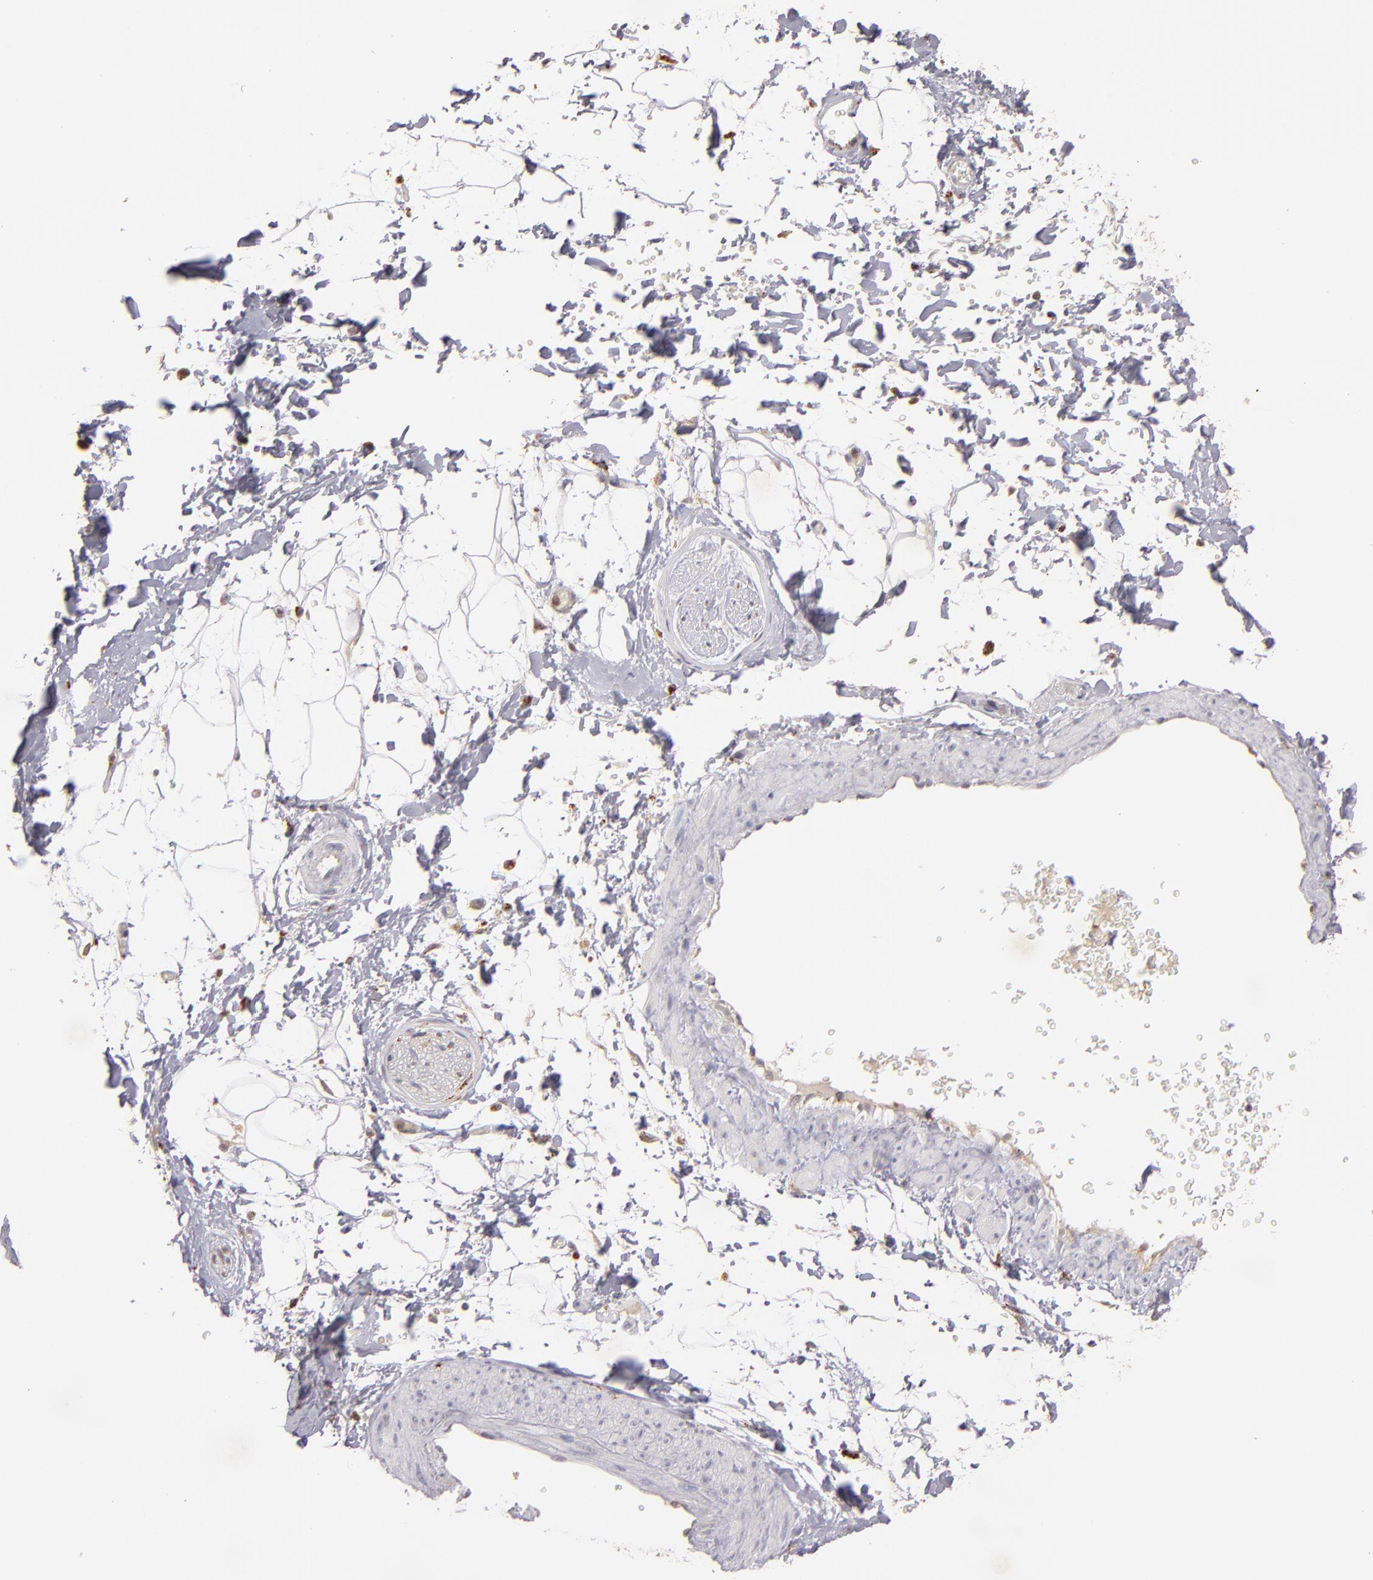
{"staining": {"intensity": "negative", "quantity": "none", "location": "none"}, "tissue": "adipose tissue", "cell_type": "Adipocytes", "image_type": "normal", "snomed": [{"axis": "morphology", "description": "Normal tissue, NOS"}, {"axis": "topography", "description": "Soft tissue"}], "caption": "Human adipose tissue stained for a protein using IHC displays no staining in adipocytes.", "gene": "TRAF1", "patient": {"sex": "male", "age": 72}}